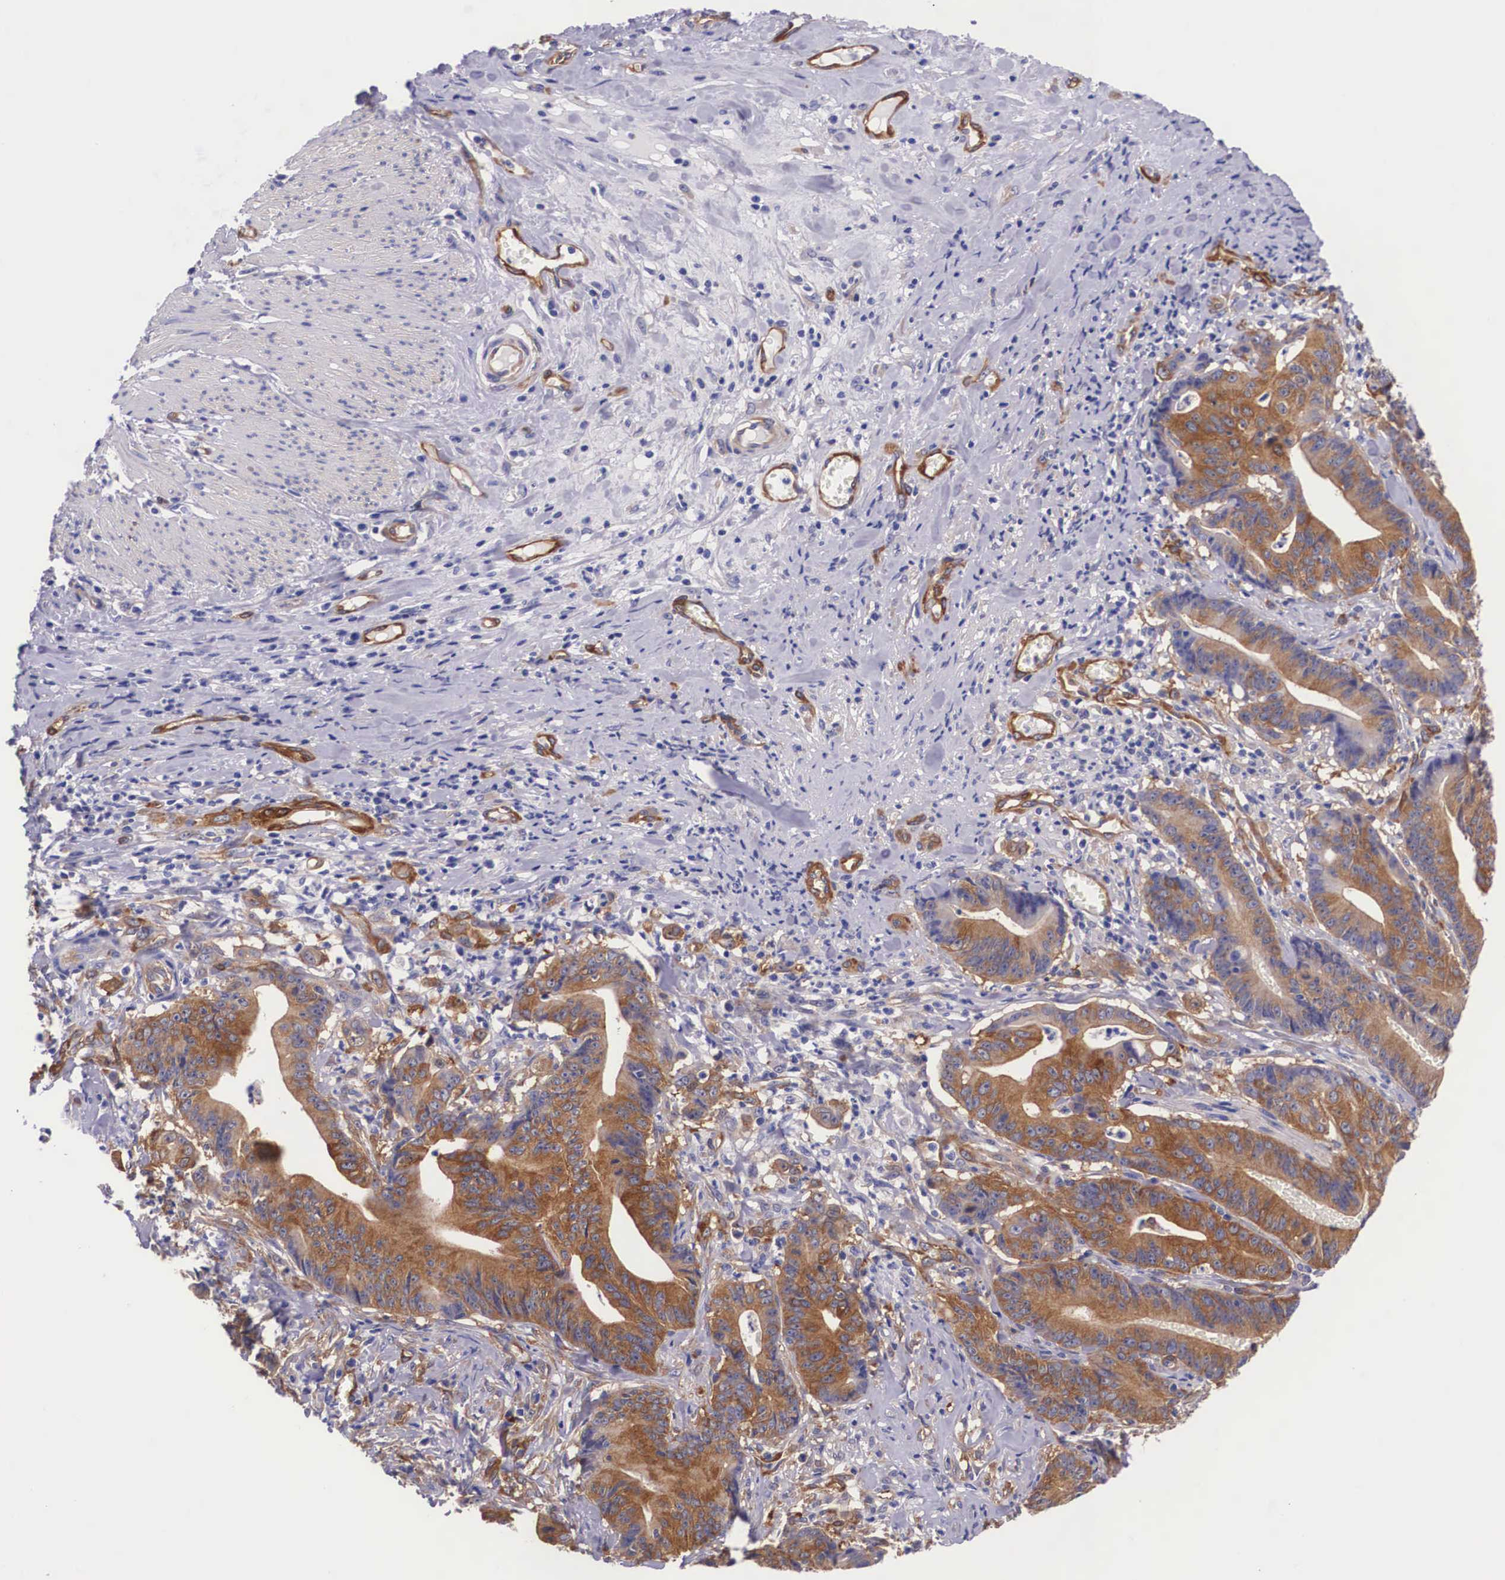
{"staining": {"intensity": "strong", "quantity": ">75%", "location": "cytoplasmic/membranous"}, "tissue": "stomach cancer", "cell_type": "Tumor cells", "image_type": "cancer", "snomed": [{"axis": "morphology", "description": "Adenocarcinoma, NOS"}, {"axis": "topography", "description": "Stomach, lower"}], "caption": "An immunohistochemistry (IHC) photomicrograph of neoplastic tissue is shown. Protein staining in brown labels strong cytoplasmic/membranous positivity in adenocarcinoma (stomach) within tumor cells.", "gene": "BCAR1", "patient": {"sex": "female", "age": 86}}